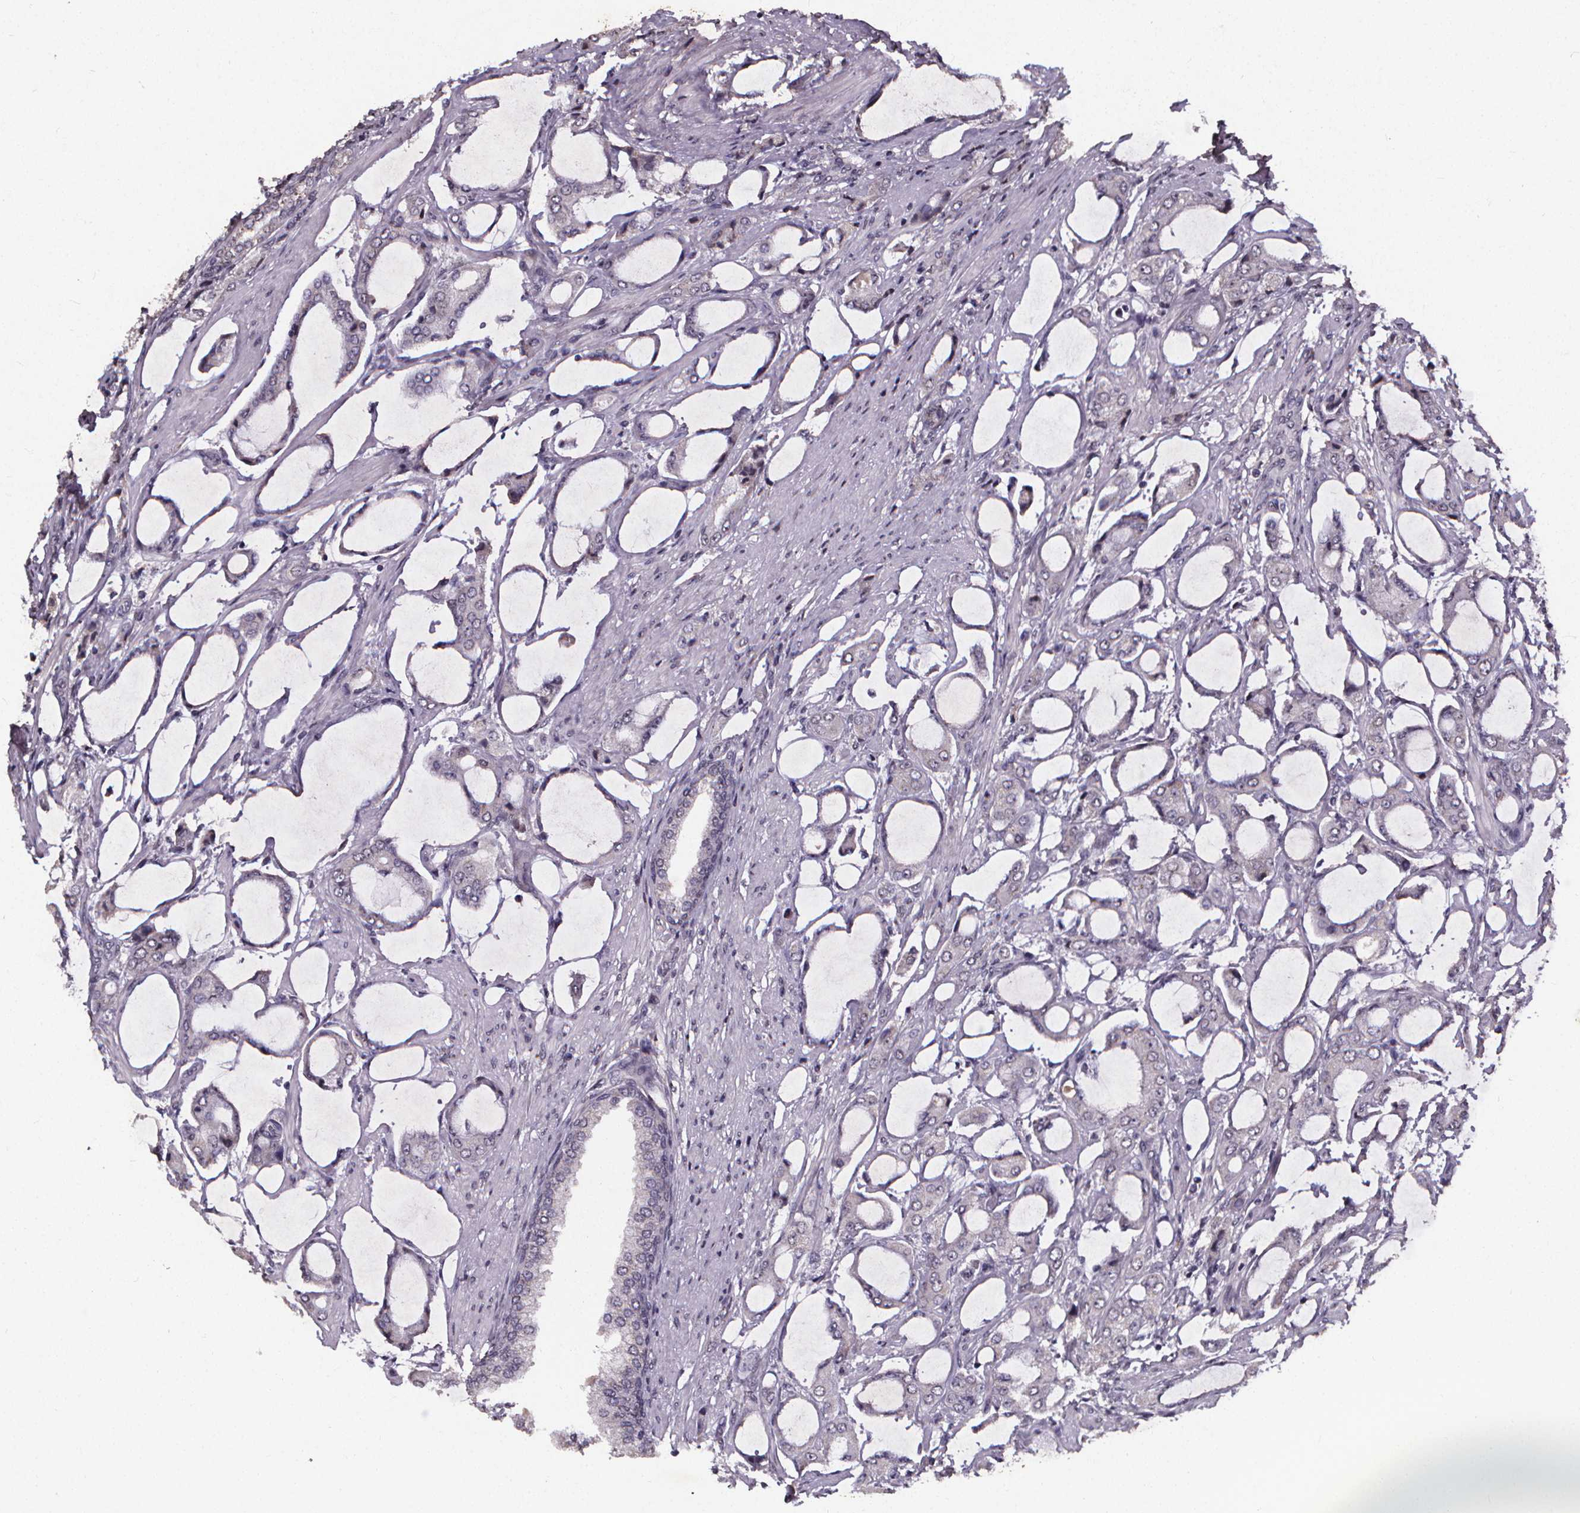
{"staining": {"intensity": "weak", "quantity": "<25%", "location": "cytoplasmic/membranous"}, "tissue": "prostate cancer", "cell_type": "Tumor cells", "image_type": "cancer", "snomed": [{"axis": "morphology", "description": "Adenocarcinoma, NOS"}, {"axis": "topography", "description": "Prostate"}], "caption": "Protein analysis of prostate cancer (adenocarcinoma) shows no significant positivity in tumor cells.", "gene": "SPAG8", "patient": {"sex": "male", "age": 63}}